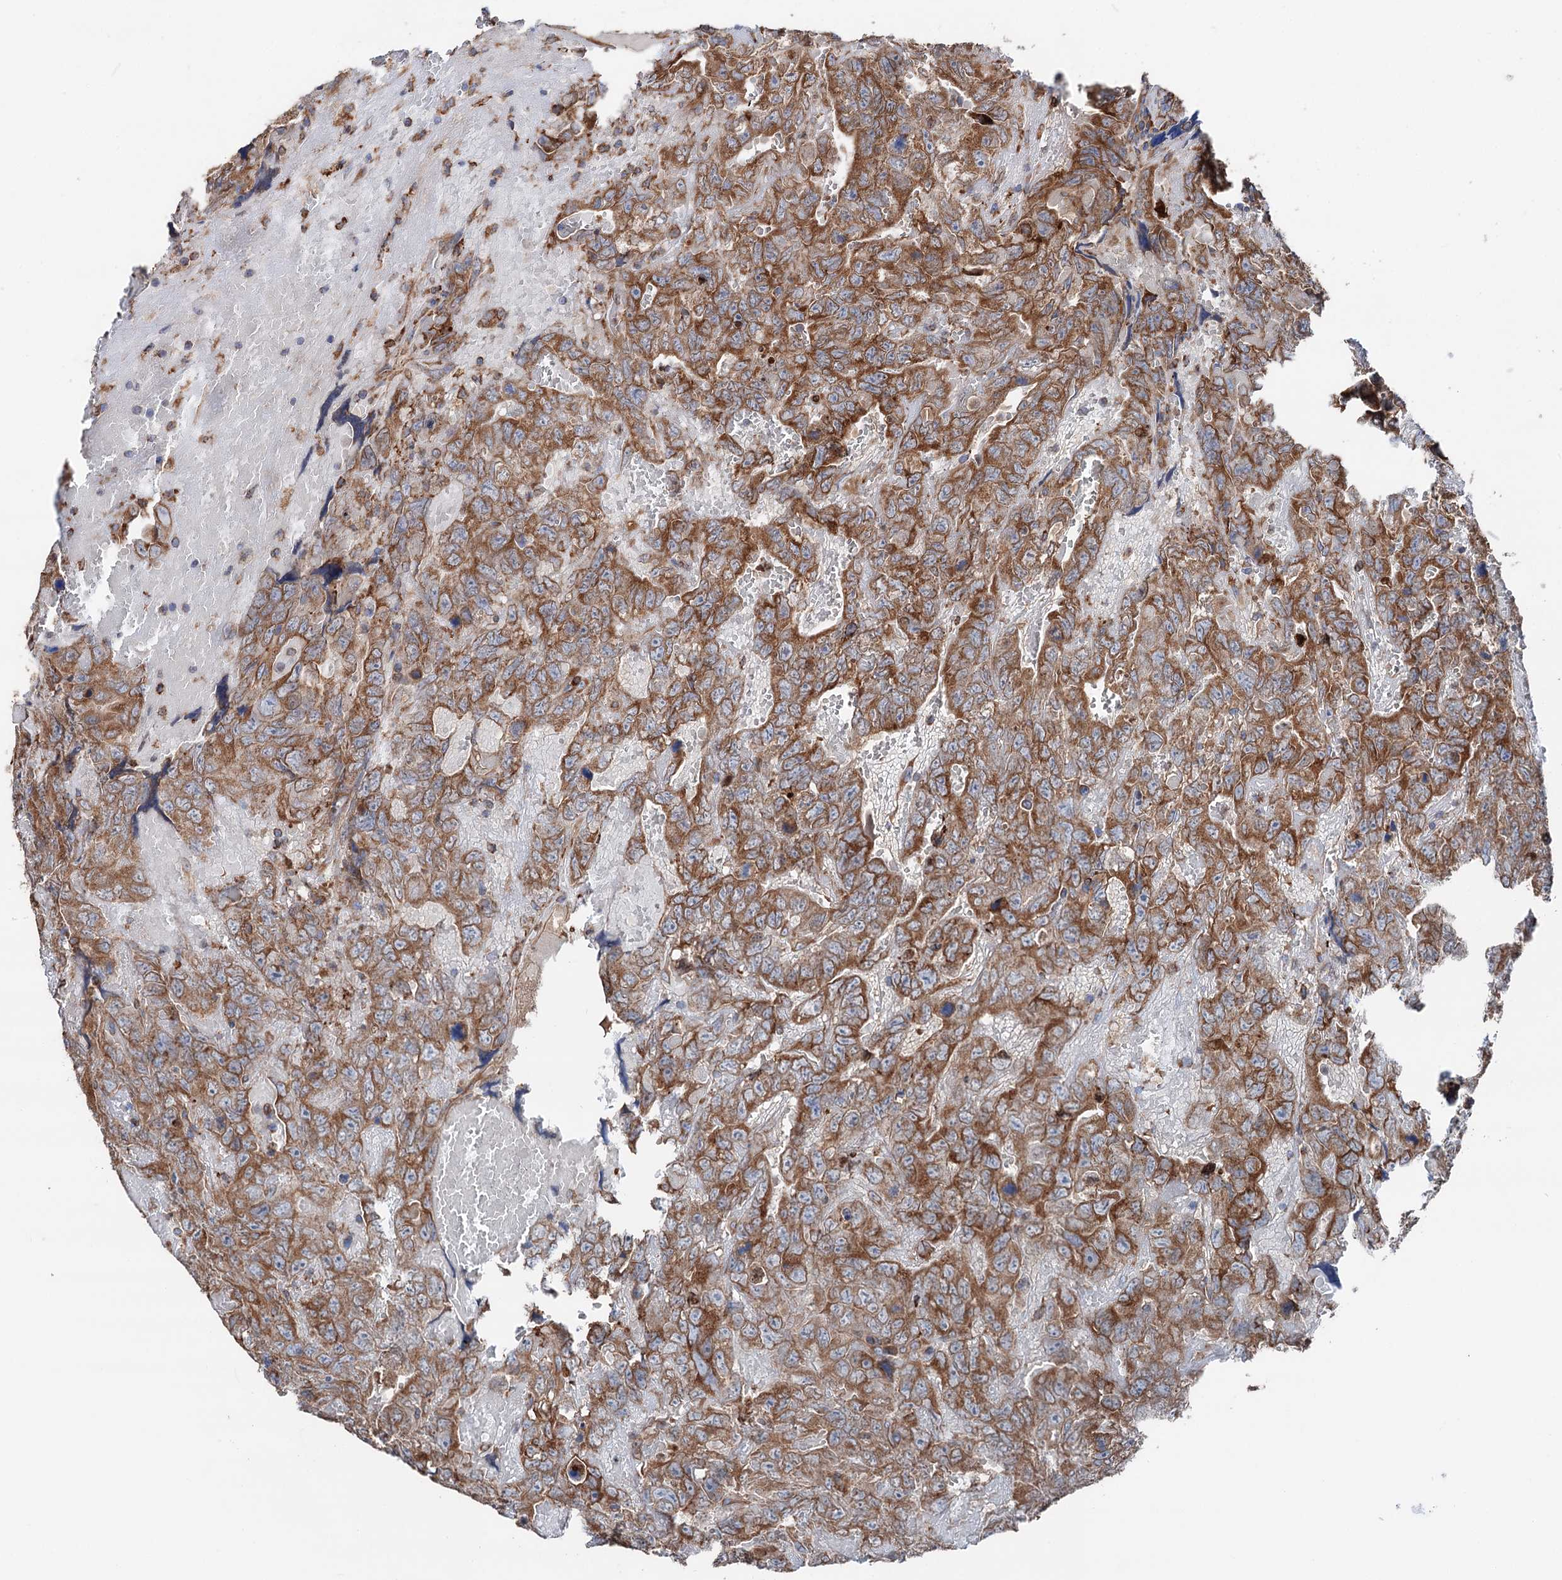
{"staining": {"intensity": "strong", "quantity": ">75%", "location": "cytoplasmic/membranous"}, "tissue": "testis cancer", "cell_type": "Tumor cells", "image_type": "cancer", "snomed": [{"axis": "morphology", "description": "Carcinoma, Embryonal, NOS"}, {"axis": "topography", "description": "Testis"}], "caption": "Embryonal carcinoma (testis) stained with a brown dye demonstrates strong cytoplasmic/membranous positive expression in about >75% of tumor cells.", "gene": "ERP29", "patient": {"sex": "male", "age": 45}}